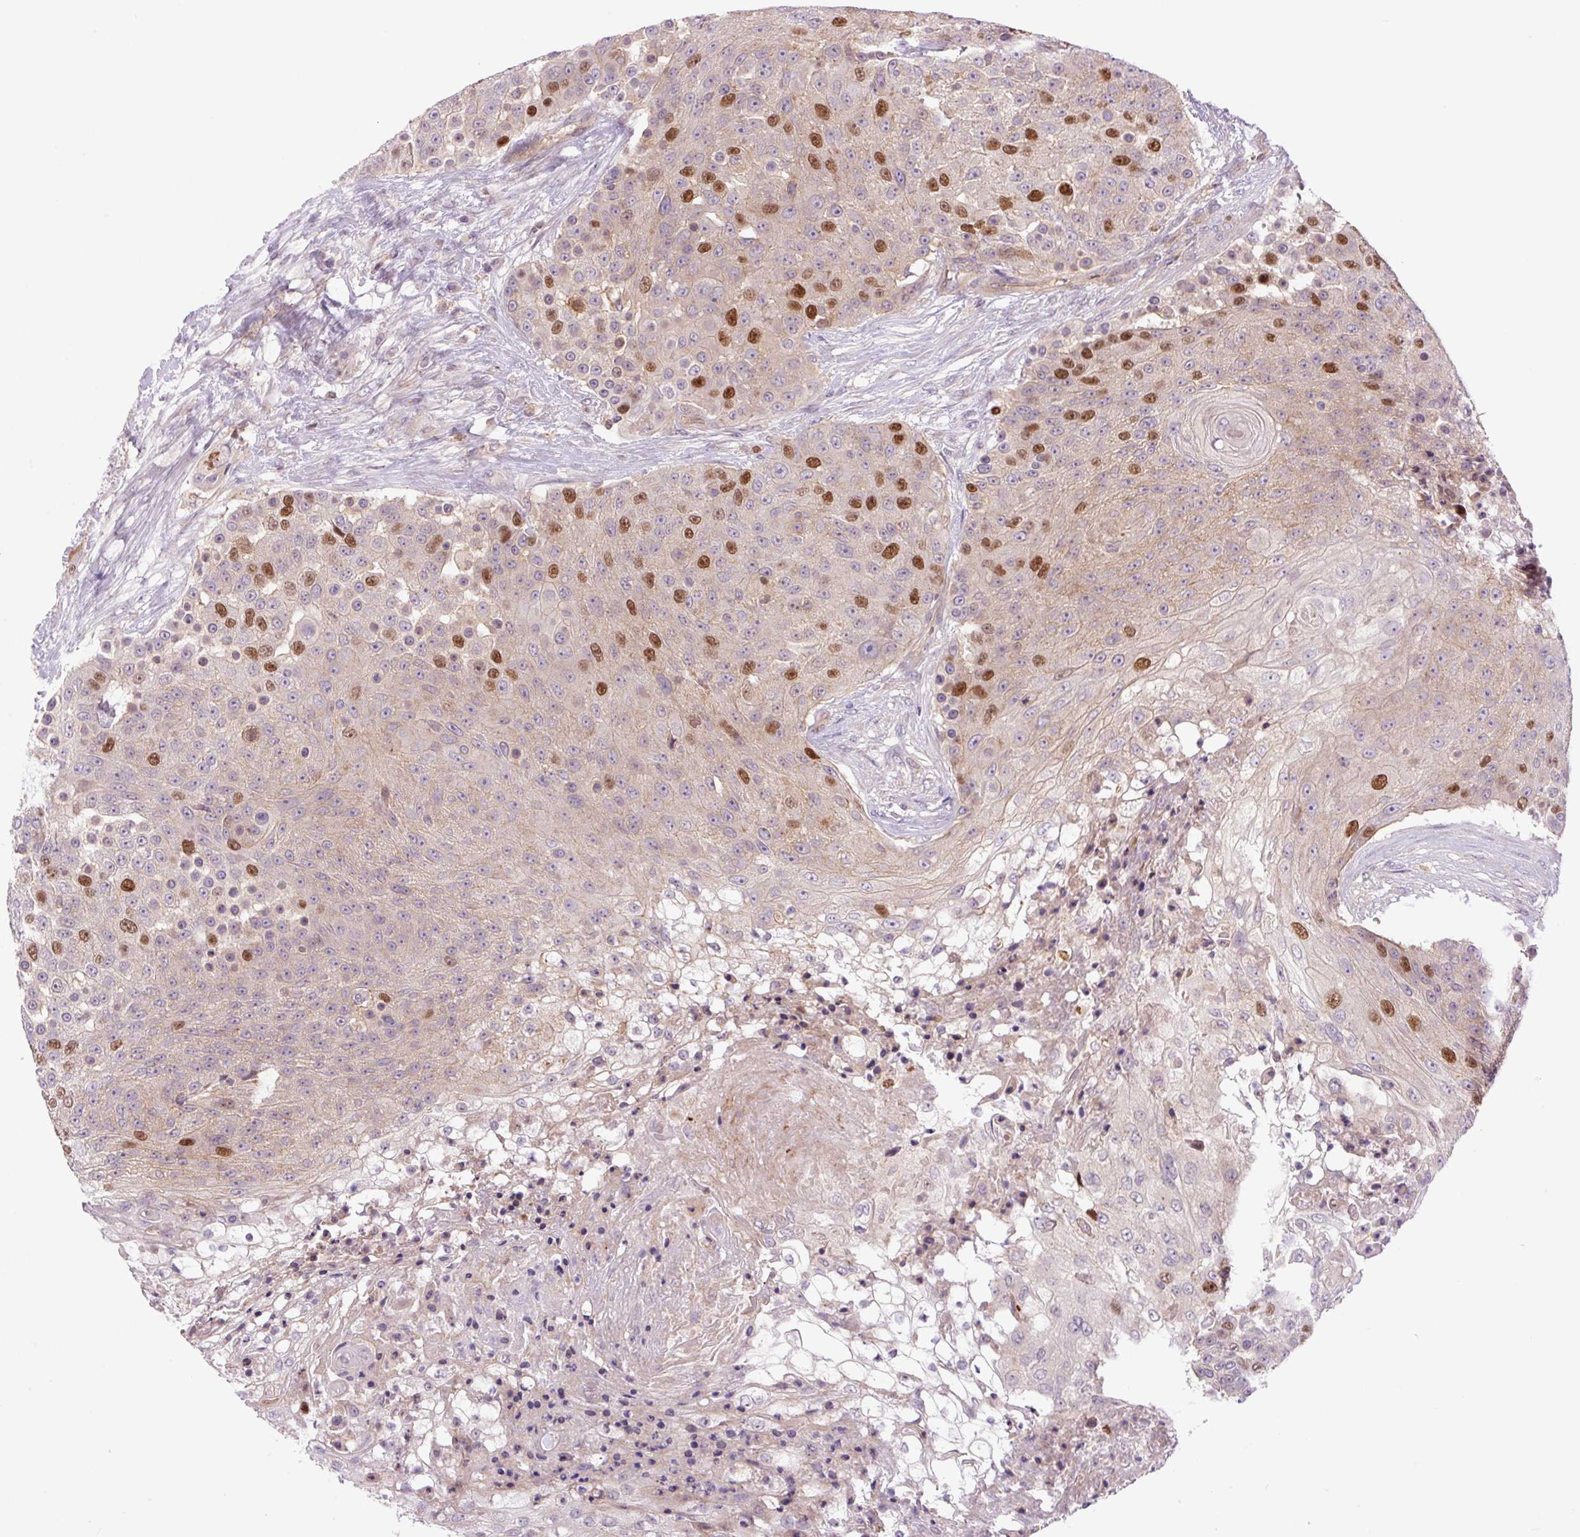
{"staining": {"intensity": "moderate", "quantity": "25%-75%", "location": "nuclear"}, "tissue": "urothelial cancer", "cell_type": "Tumor cells", "image_type": "cancer", "snomed": [{"axis": "morphology", "description": "Urothelial carcinoma, High grade"}, {"axis": "topography", "description": "Urinary bladder"}], "caption": "Protein staining by immunohistochemistry demonstrates moderate nuclear expression in approximately 25%-75% of tumor cells in urothelial cancer.", "gene": "KIFC1", "patient": {"sex": "female", "age": 63}}